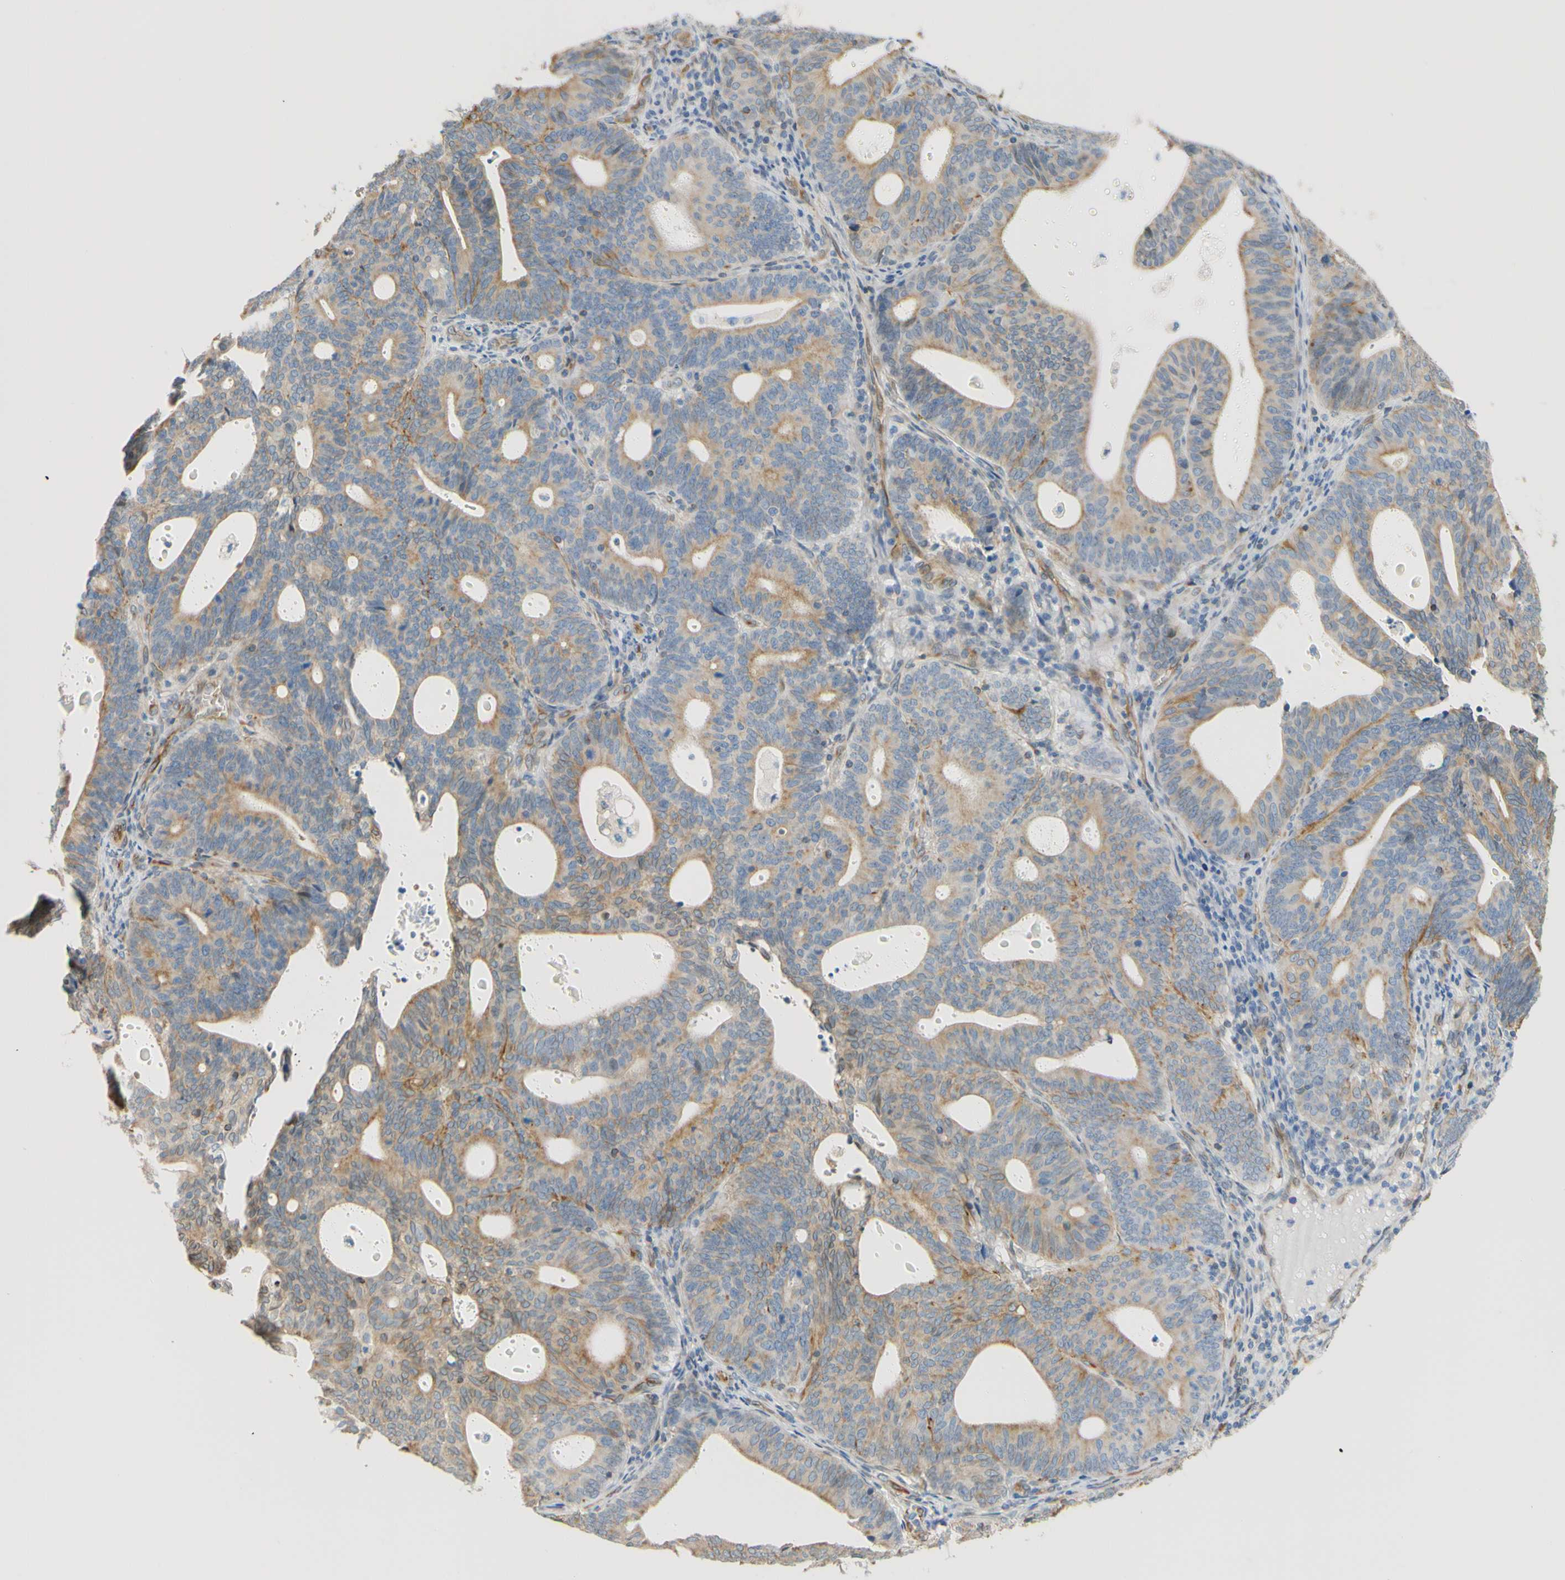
{"staining": {"intensity": "moderate", "quantity": "25%-75%", "location": "cytoplasmic/membranous"}, "tissue": "endometrial cancer", "cell_type": "Tumor cells", "image_type": "cancer", "snomed": [{"axis": "morphology", "description": "Adenocarcinoma, NOS"}, {"axis": "topography", "description": "Uterus"}], "caption": "Protein staining by immunohistochemistry (IHC) exhibits moderate cytoplasmic/membranous expression in about 25%-75% of tumor cells in adenocarcinoma (endometrial).", "gene": "ENDOD1", "patient": {"sex": "female", "age": 83}}